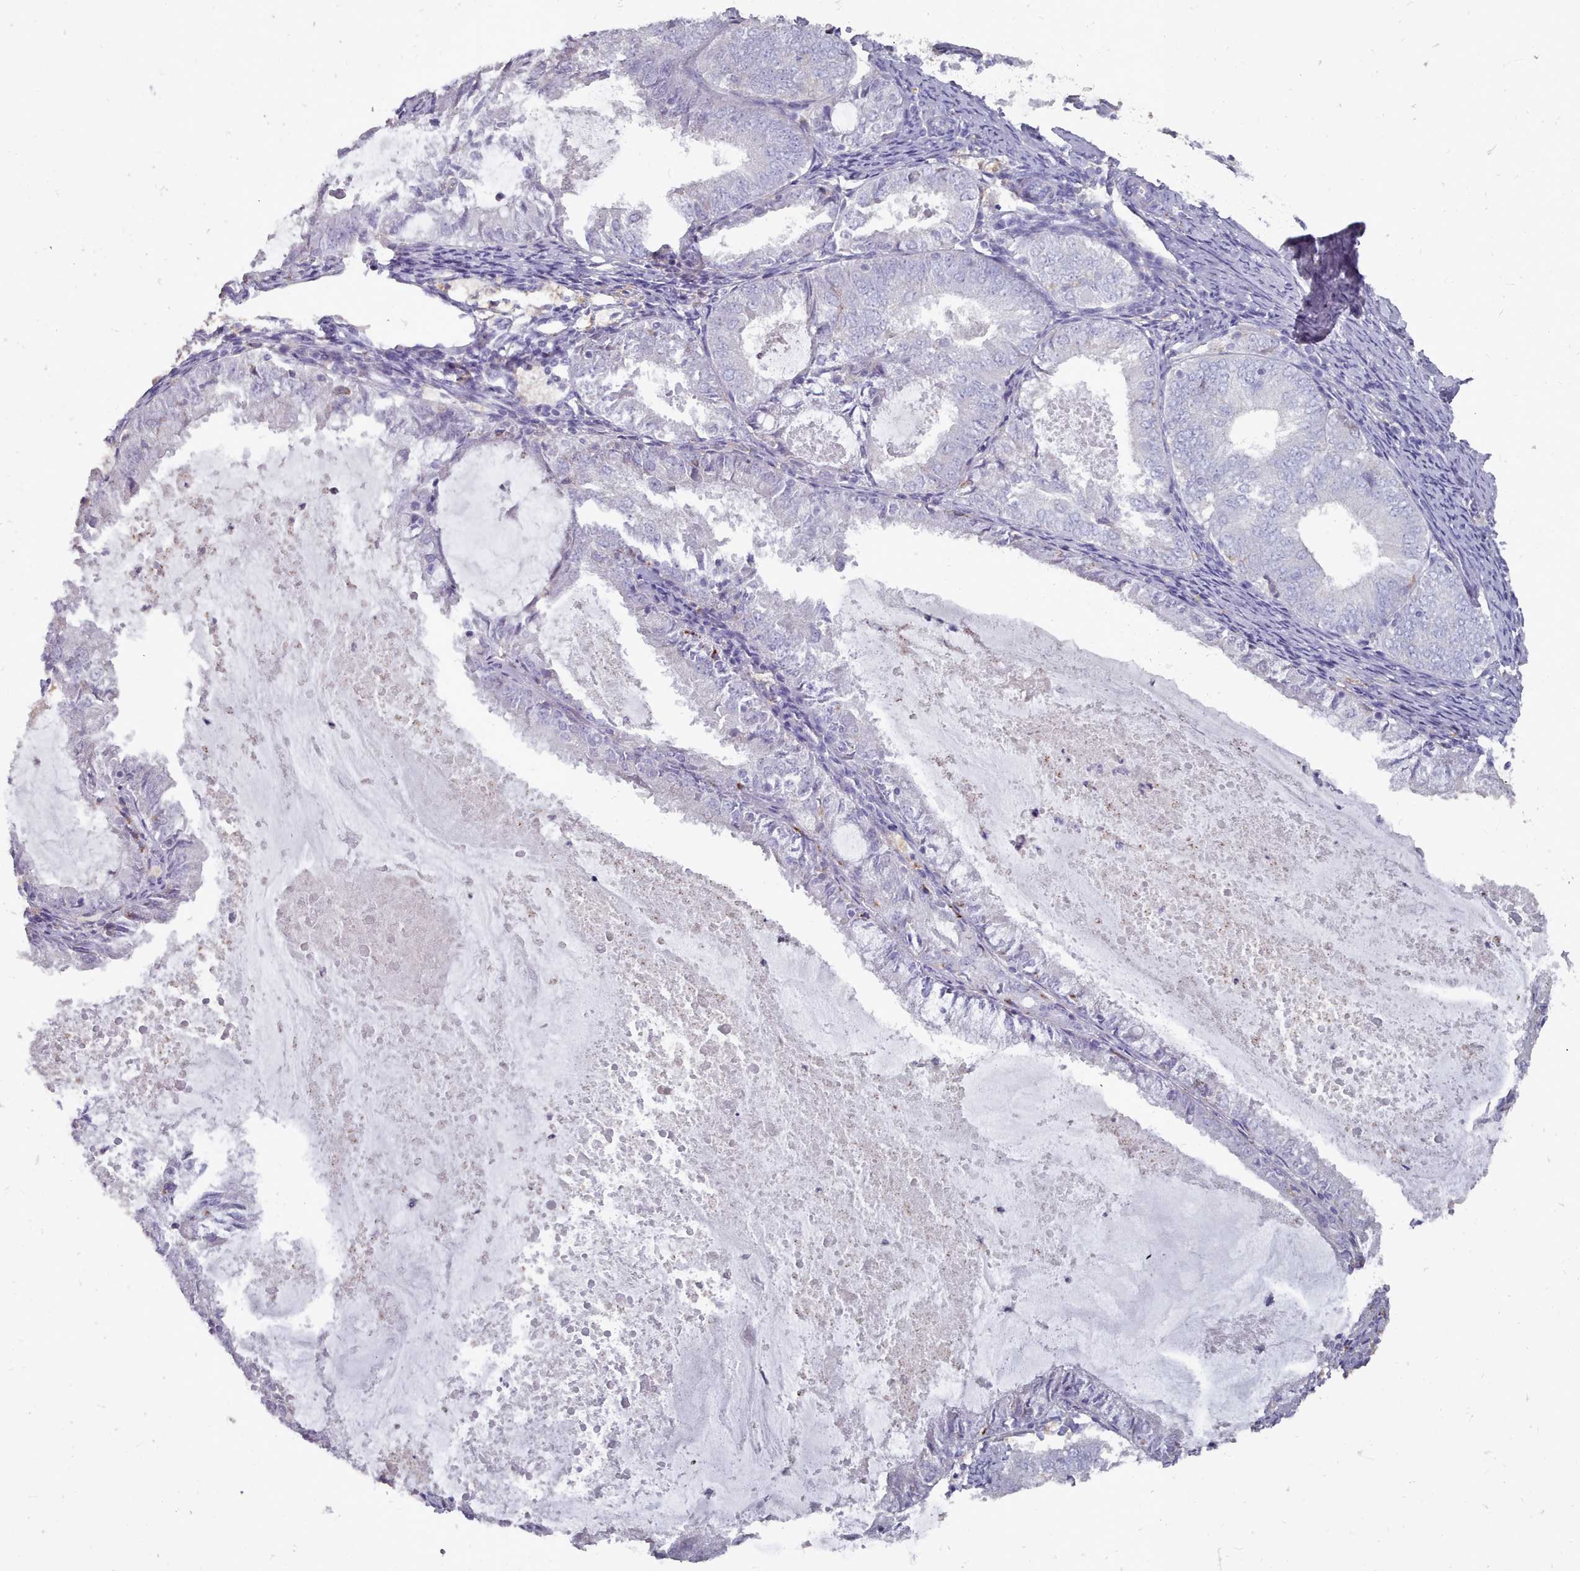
{"staining": {"intensity": "negative", "quantity": "none", "location": "none"}, "tissue": "endometrial cancer", "cell_type": "Tumor cells", "image_type": "cancer", "snomed": [{"axis": "morphology", "description": "Adenocarcinoma, NOS"}, {"axis": "topography", "description": "Endometrium"}], "caption": "Immunohistochemical staining of human endometrial cancer (adenocarcinoma) displays no significant expression in tumor cells.", "gene": "OTULINL", "patient": {"sex": "female", "age": 57}}